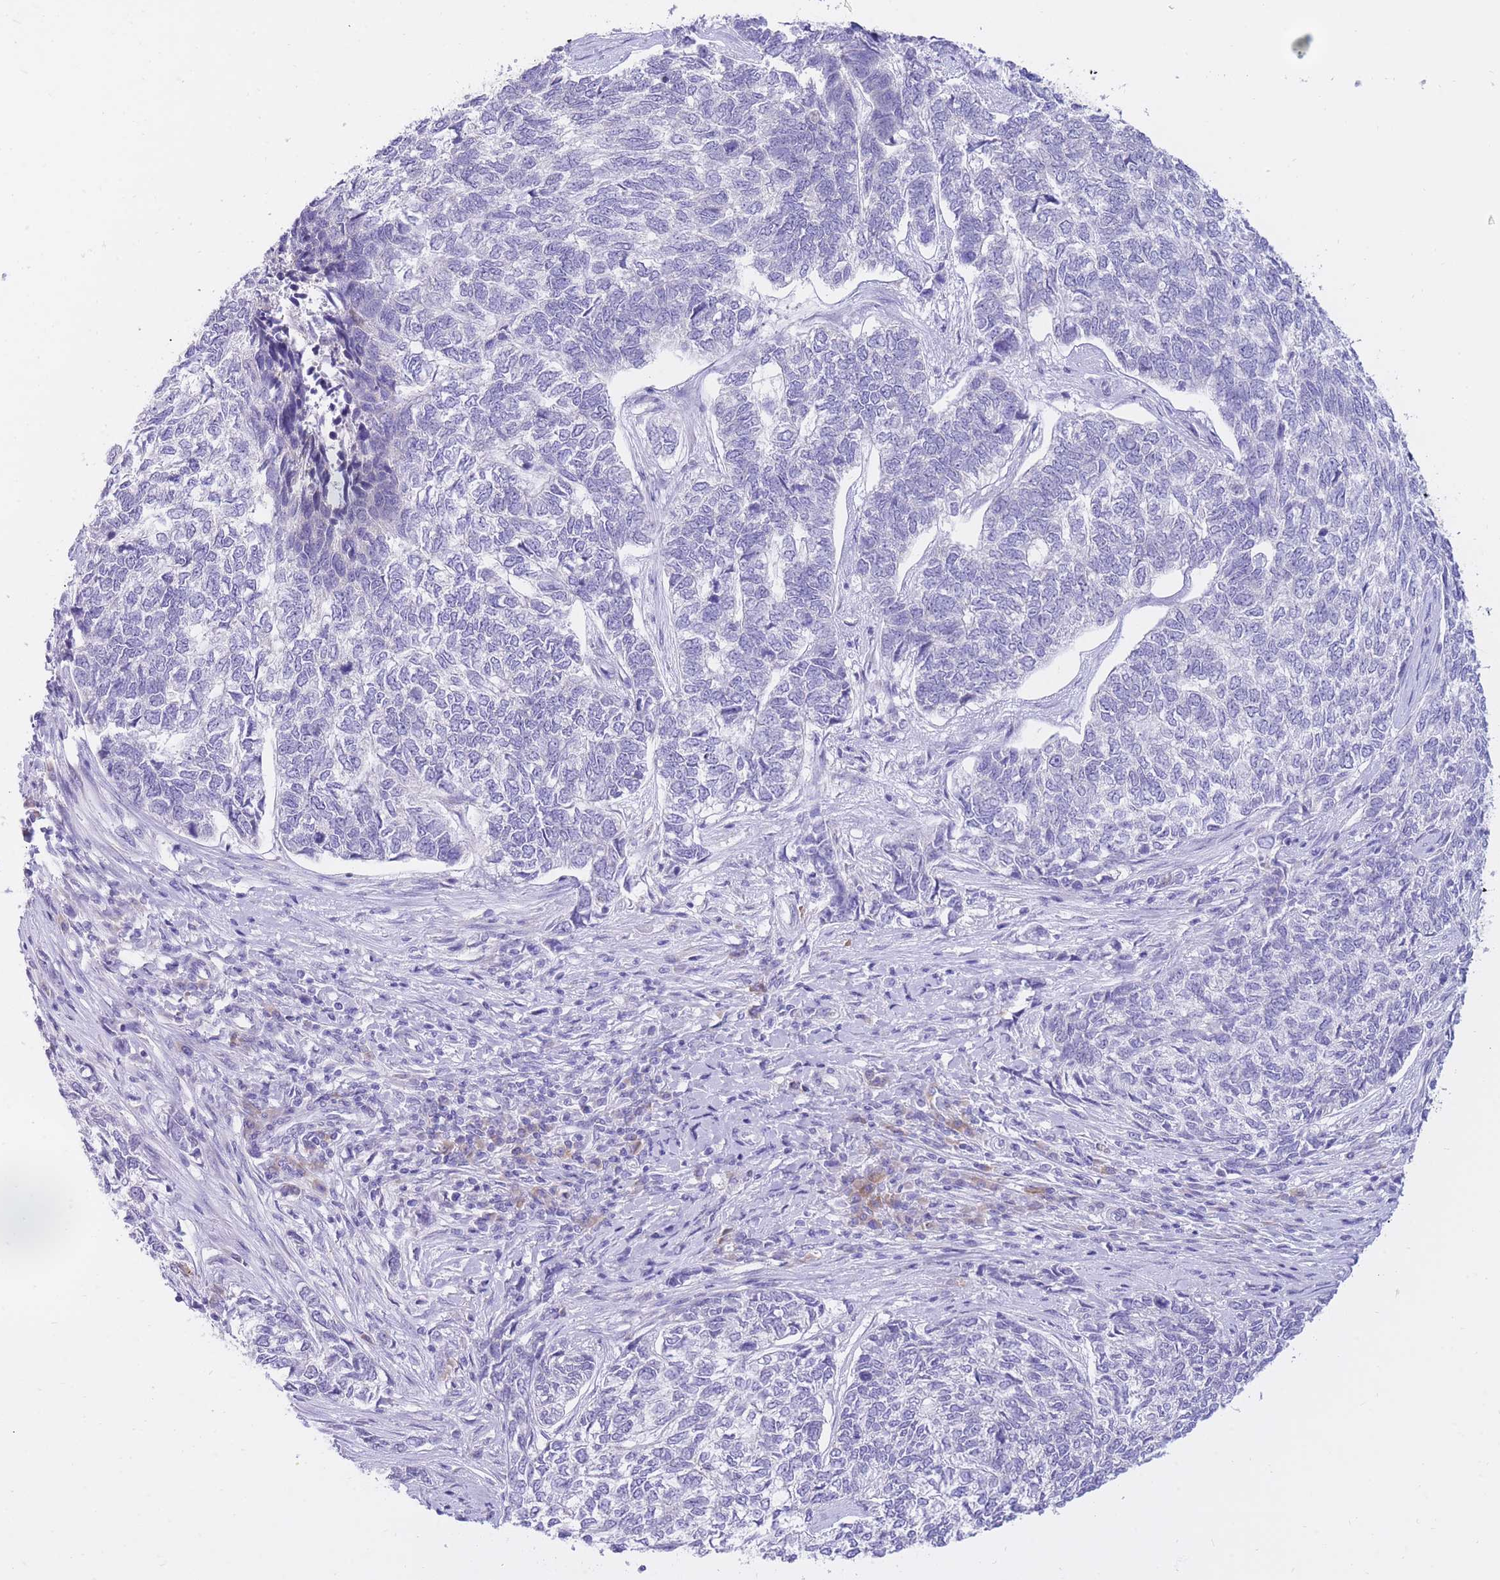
{"staining": {"intensity": "negative", "quantity": "none", "location": "none"}, "tissue": "skin cancer", "cell_type": "Tumor cells", "image_type": "cancer", "snomed": [{"axis": "morphology", "description": "Basal cell carcinoma"}, {"axis": "topography", "description": "Skin"}], "caption": "There is no significant positivity in tumor cells of skin cancer. (DAB (3,3'-diaminobenzidine) immunohistochemistry (IHC) with hematoxylin counter stain).", "gene": "SSUH2", "patient": {"sex": "female", "age": 65}}